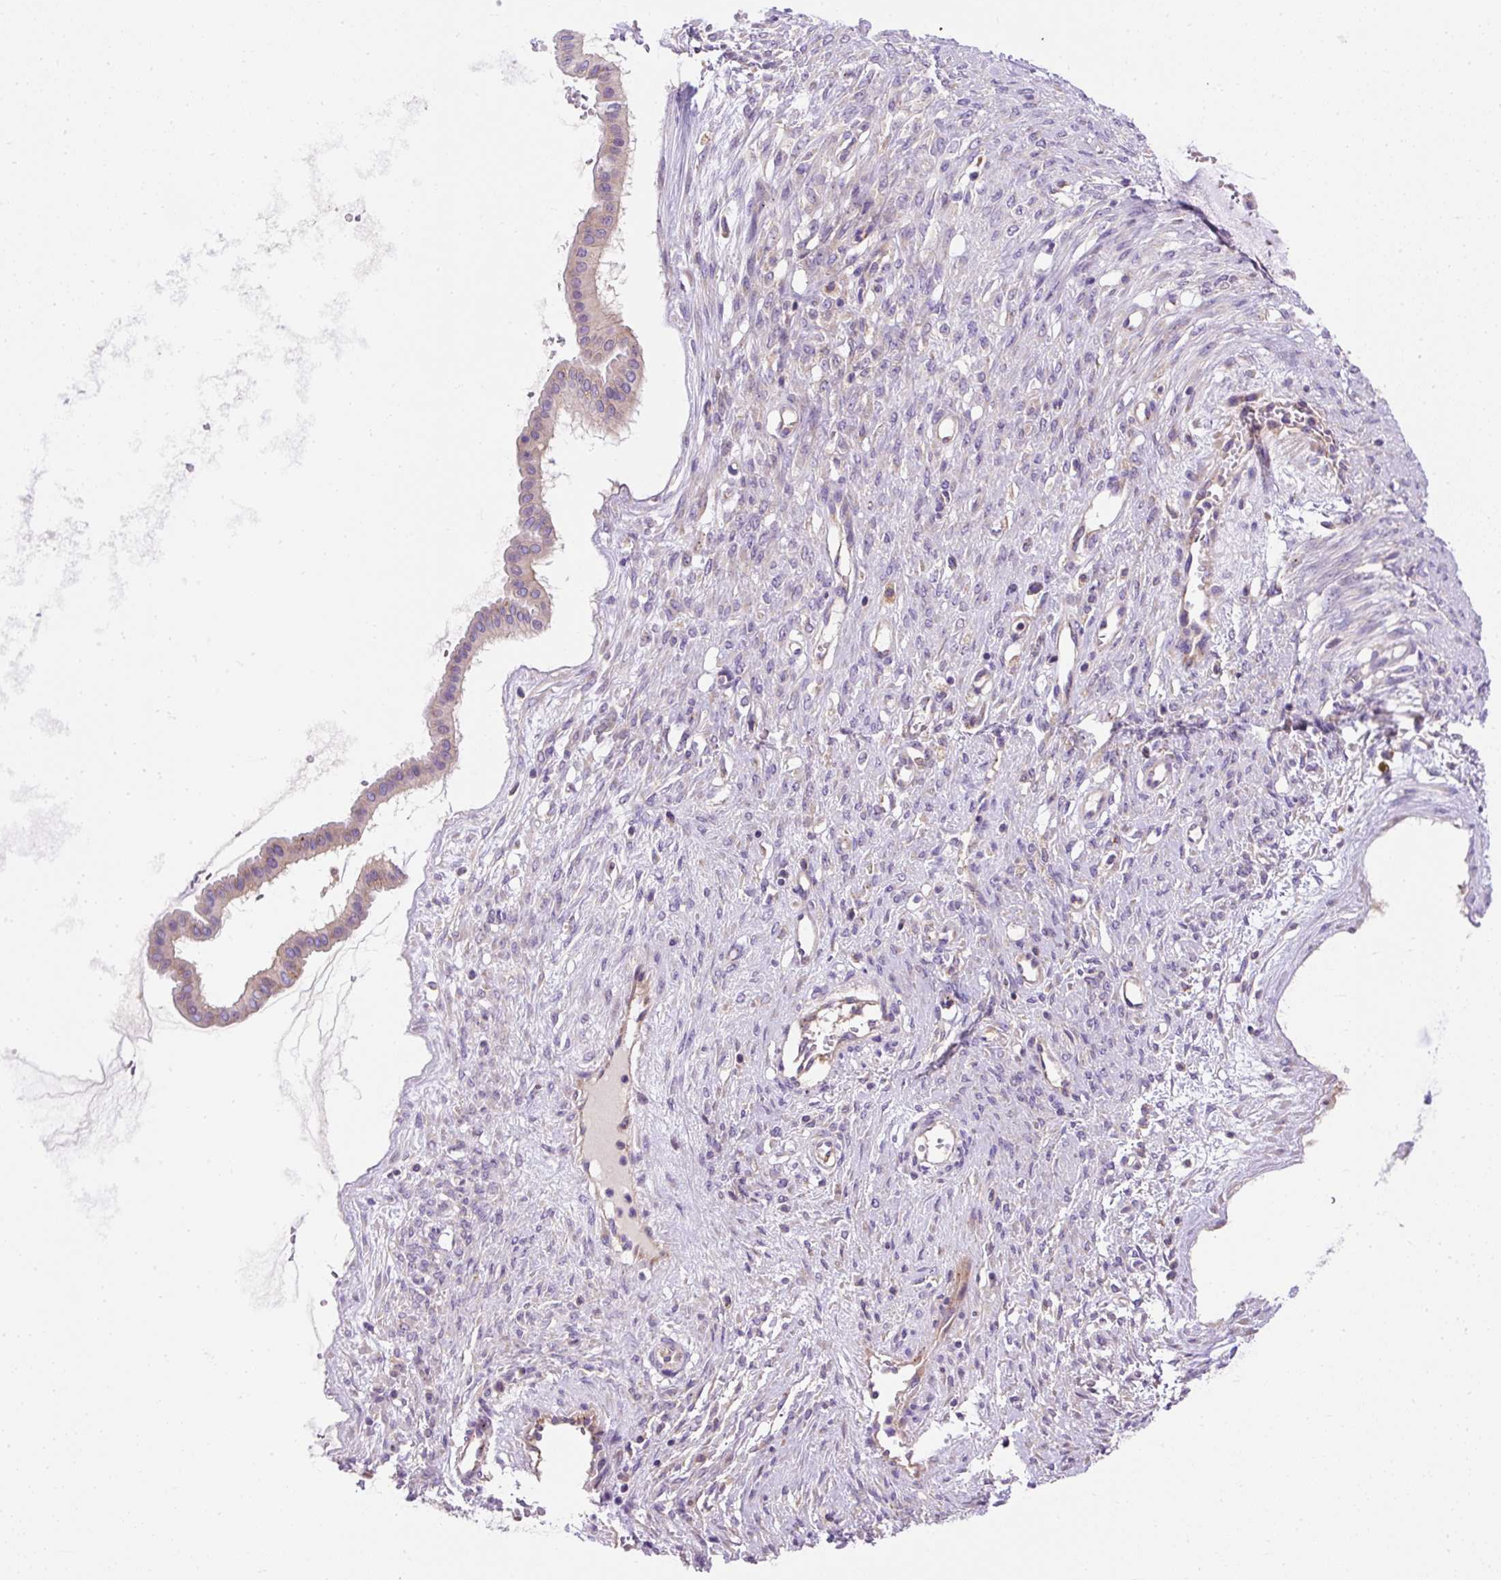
{"staining": {"intensity": "weak", "quantity": "<25%", "location": "cytoplasmic/membranous"}, "tissue": "ovarian cancer", "cell_type": "Tumor cells", "image_type": "cancer", "snomed": [{"axis": "morphology", "description": "Cystadenocarcinoma, mucinous, NOS"}, {"axis": "topography", "description": "Ovary"}], "caption": "Immunohistochemistry (IHC) of human ovarian cancer (mucinous cystadenocarcinoma) reveals no staining in tumor cells. (Stains: DAB (3,3'-diaminobenzidine) IHC with hematoxylin counter stain, Microscopy: brightfield microscopy at high magnification).", "gene": "OR4K15", "patient": {"sex": "female", "age": 73}}